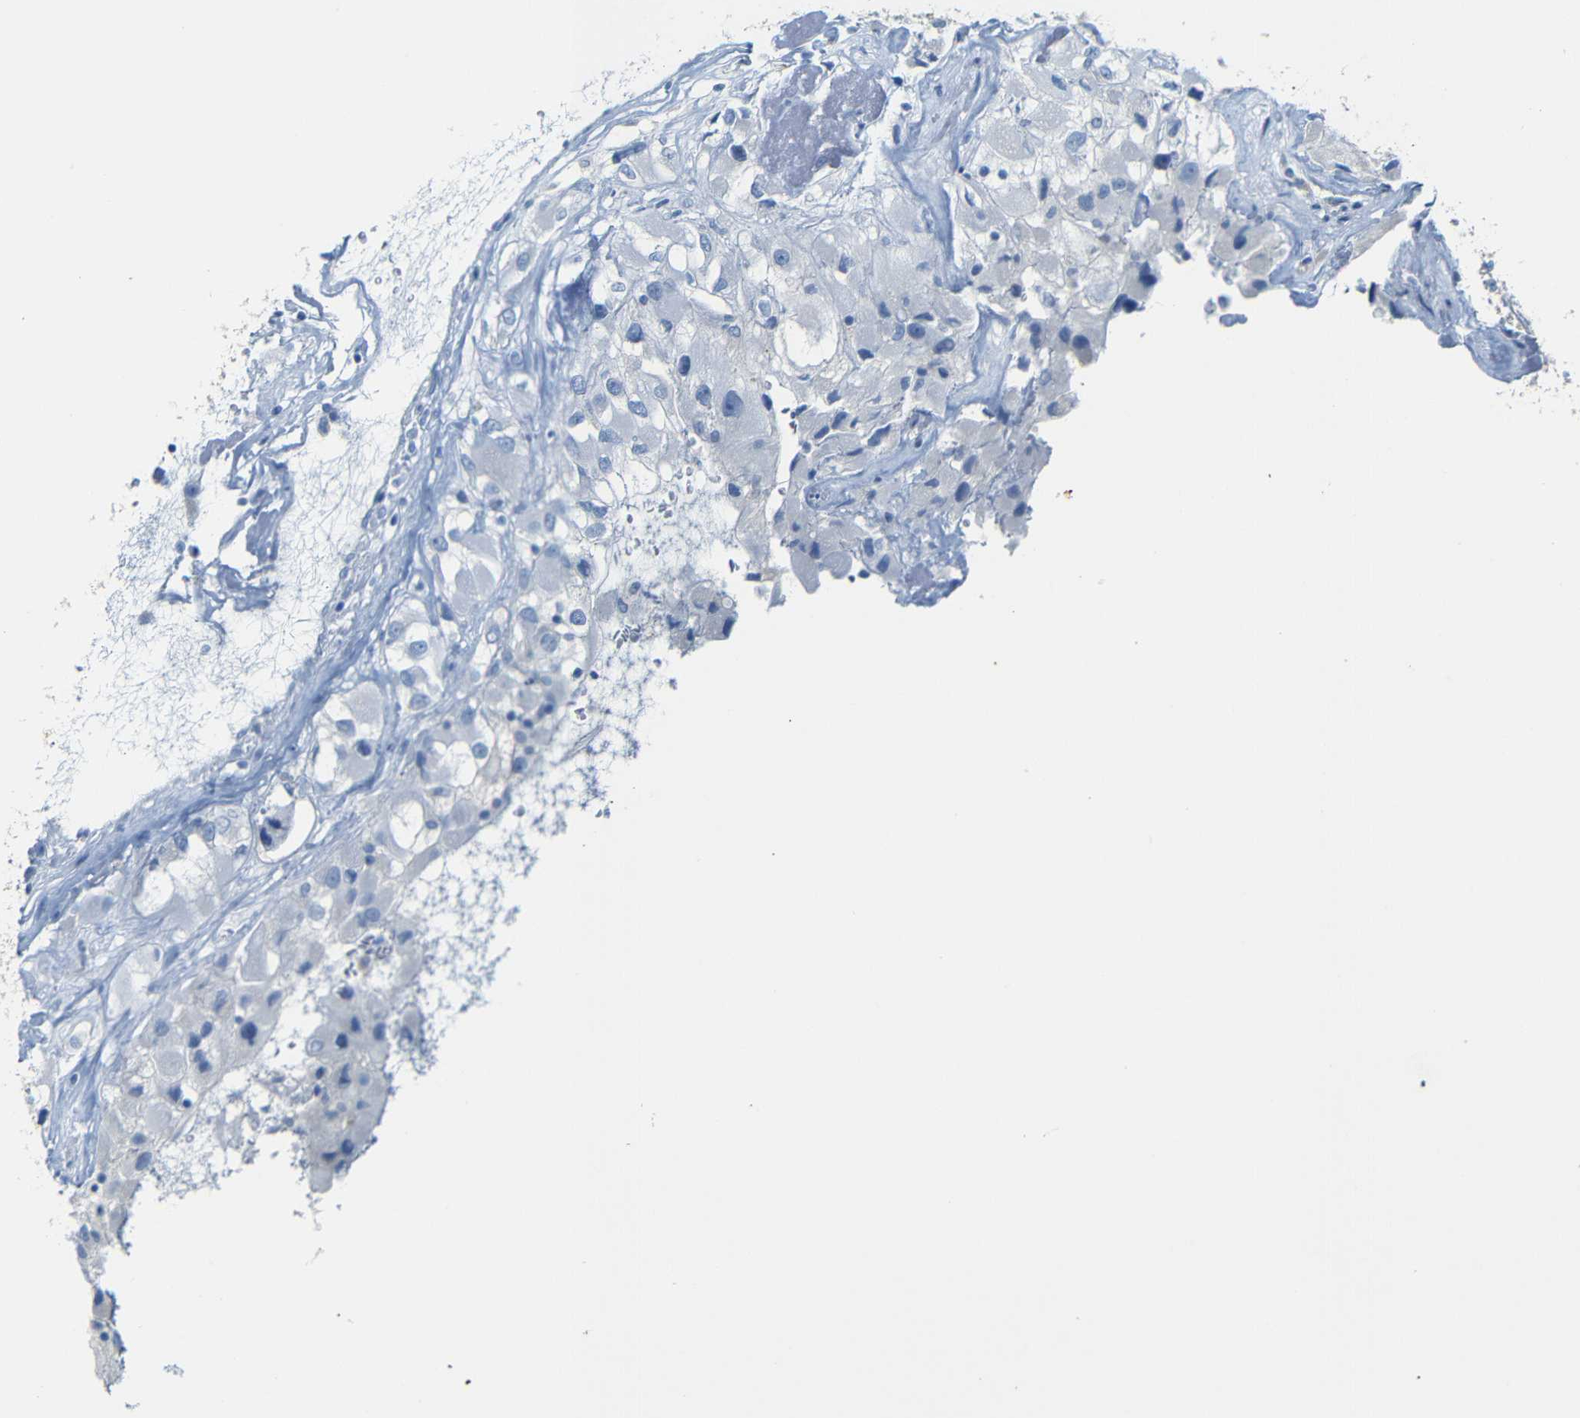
{"staining": {"intensity": "weak", "quantity": "<25%", "location": "cytoplasmic/membranous"}, "tissue": "renal cancer", "cell_type": "Tumor cells", "image_type": "cancer", "snomed": [{"axis": "morphology", "description": "Adenocarcinoma, NOS"}, {"axis": "topography", "description": "Kidney"}], "caption": "An immunohistochemistry photomicrograph of renal adenocarcinoma is shown. There is no staining in tumor cells of renal adenocarcinoma.", "gene": "FCRL1", "patient": {"sex": "female", "age": 52}}